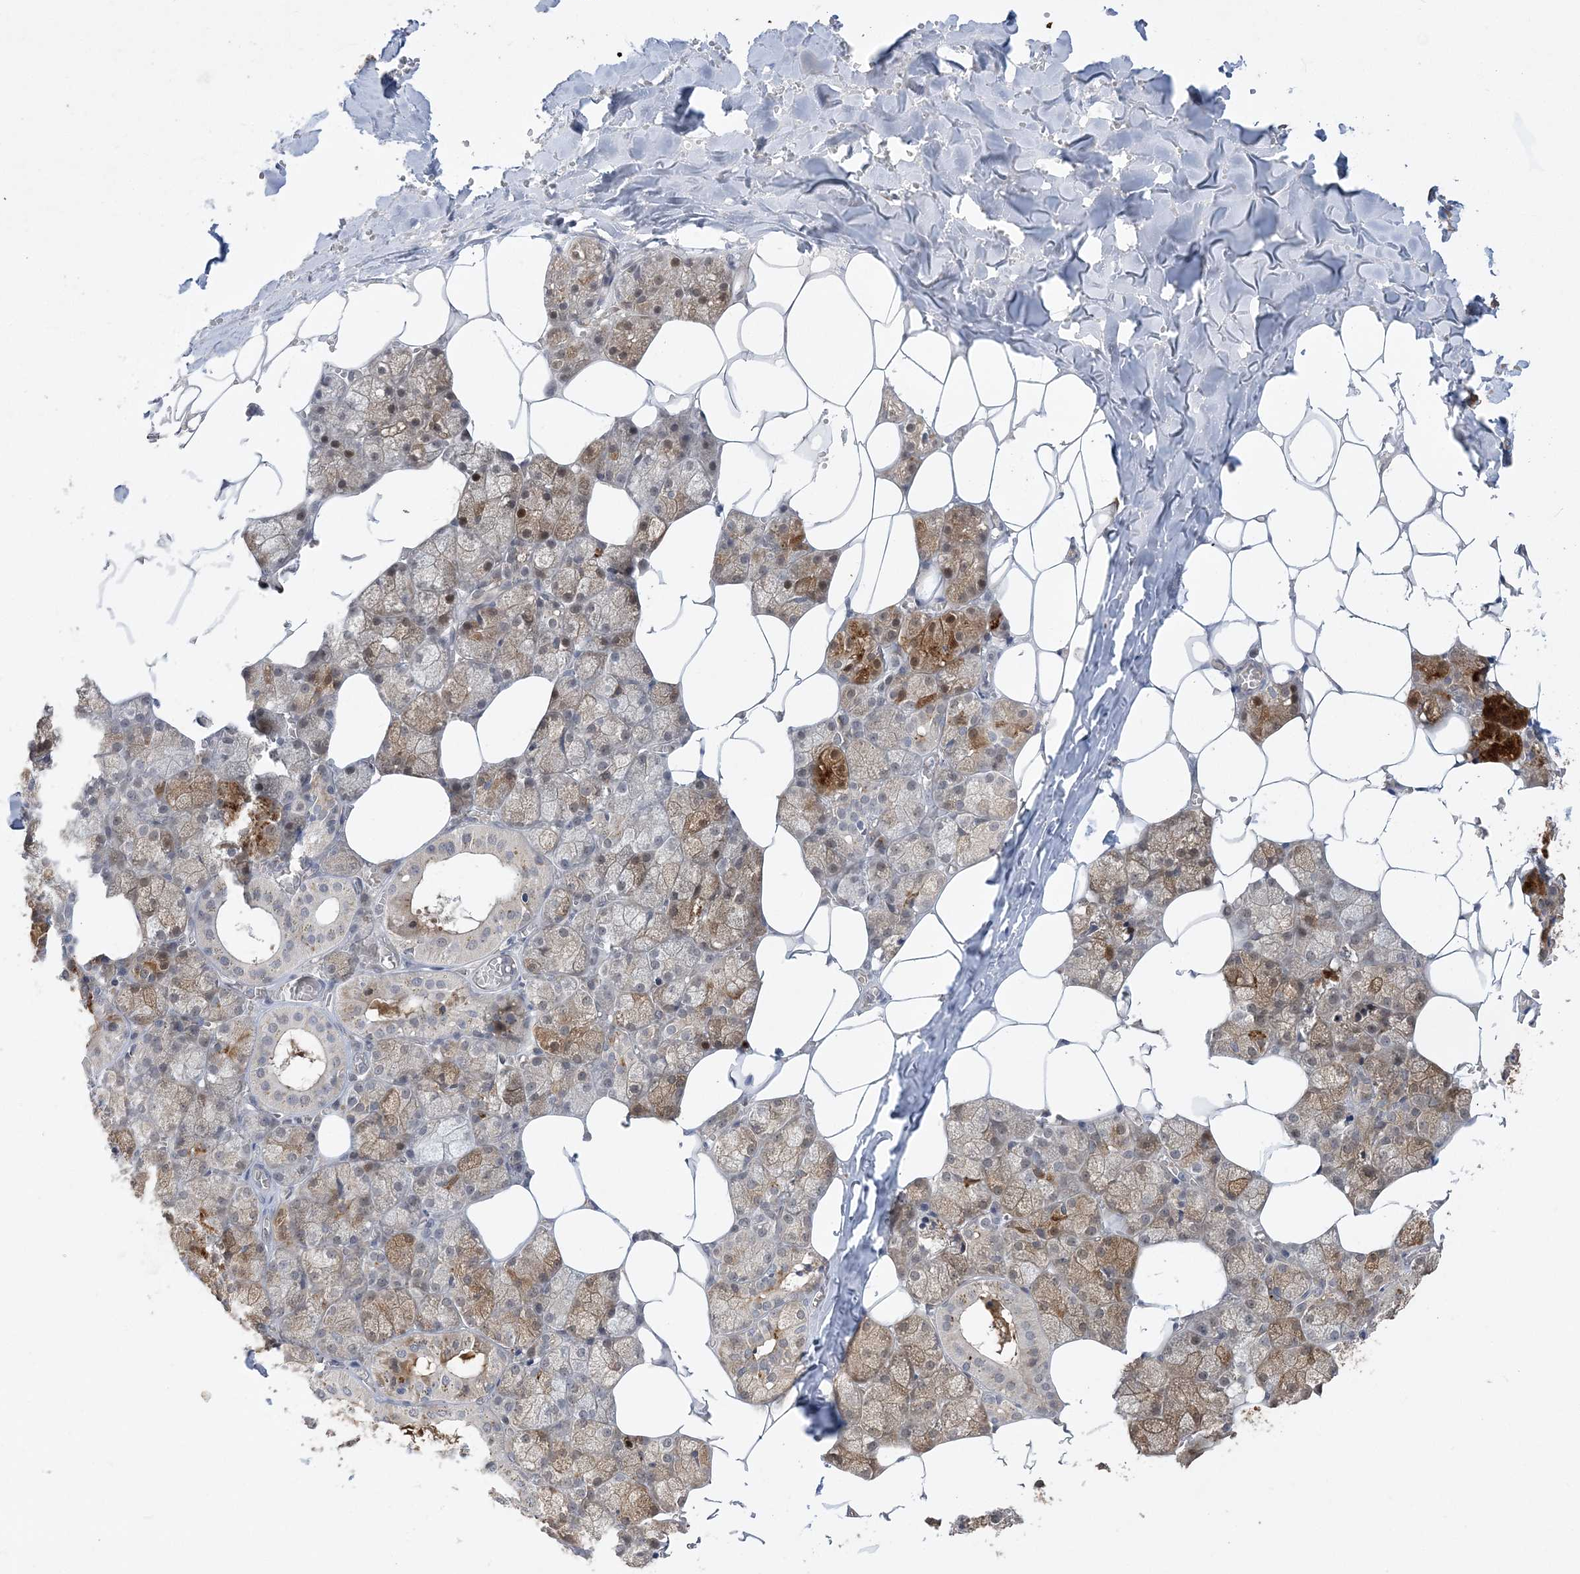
{"staining": {"intensity": "strong", "quantity": "25%-75%", "location": "cytoplasmic/membranous,nuclear"}, "tissue": "salivary gland", "cell_type": "Glandular cells", "image_type": "normal", "snomed": [{"axis": "morphology", "description": "Normal tissue, NOS"}, {"axis": "topography", "description": "Salivary gland"}], "caption": "Protein staining of benign salivary gland displays strong cytoplasmic/membranous,nuclear expression in about 25%-75% of glandular cells.", "gene": "WAC", "patient": {"sex": "male", "age": 62}}